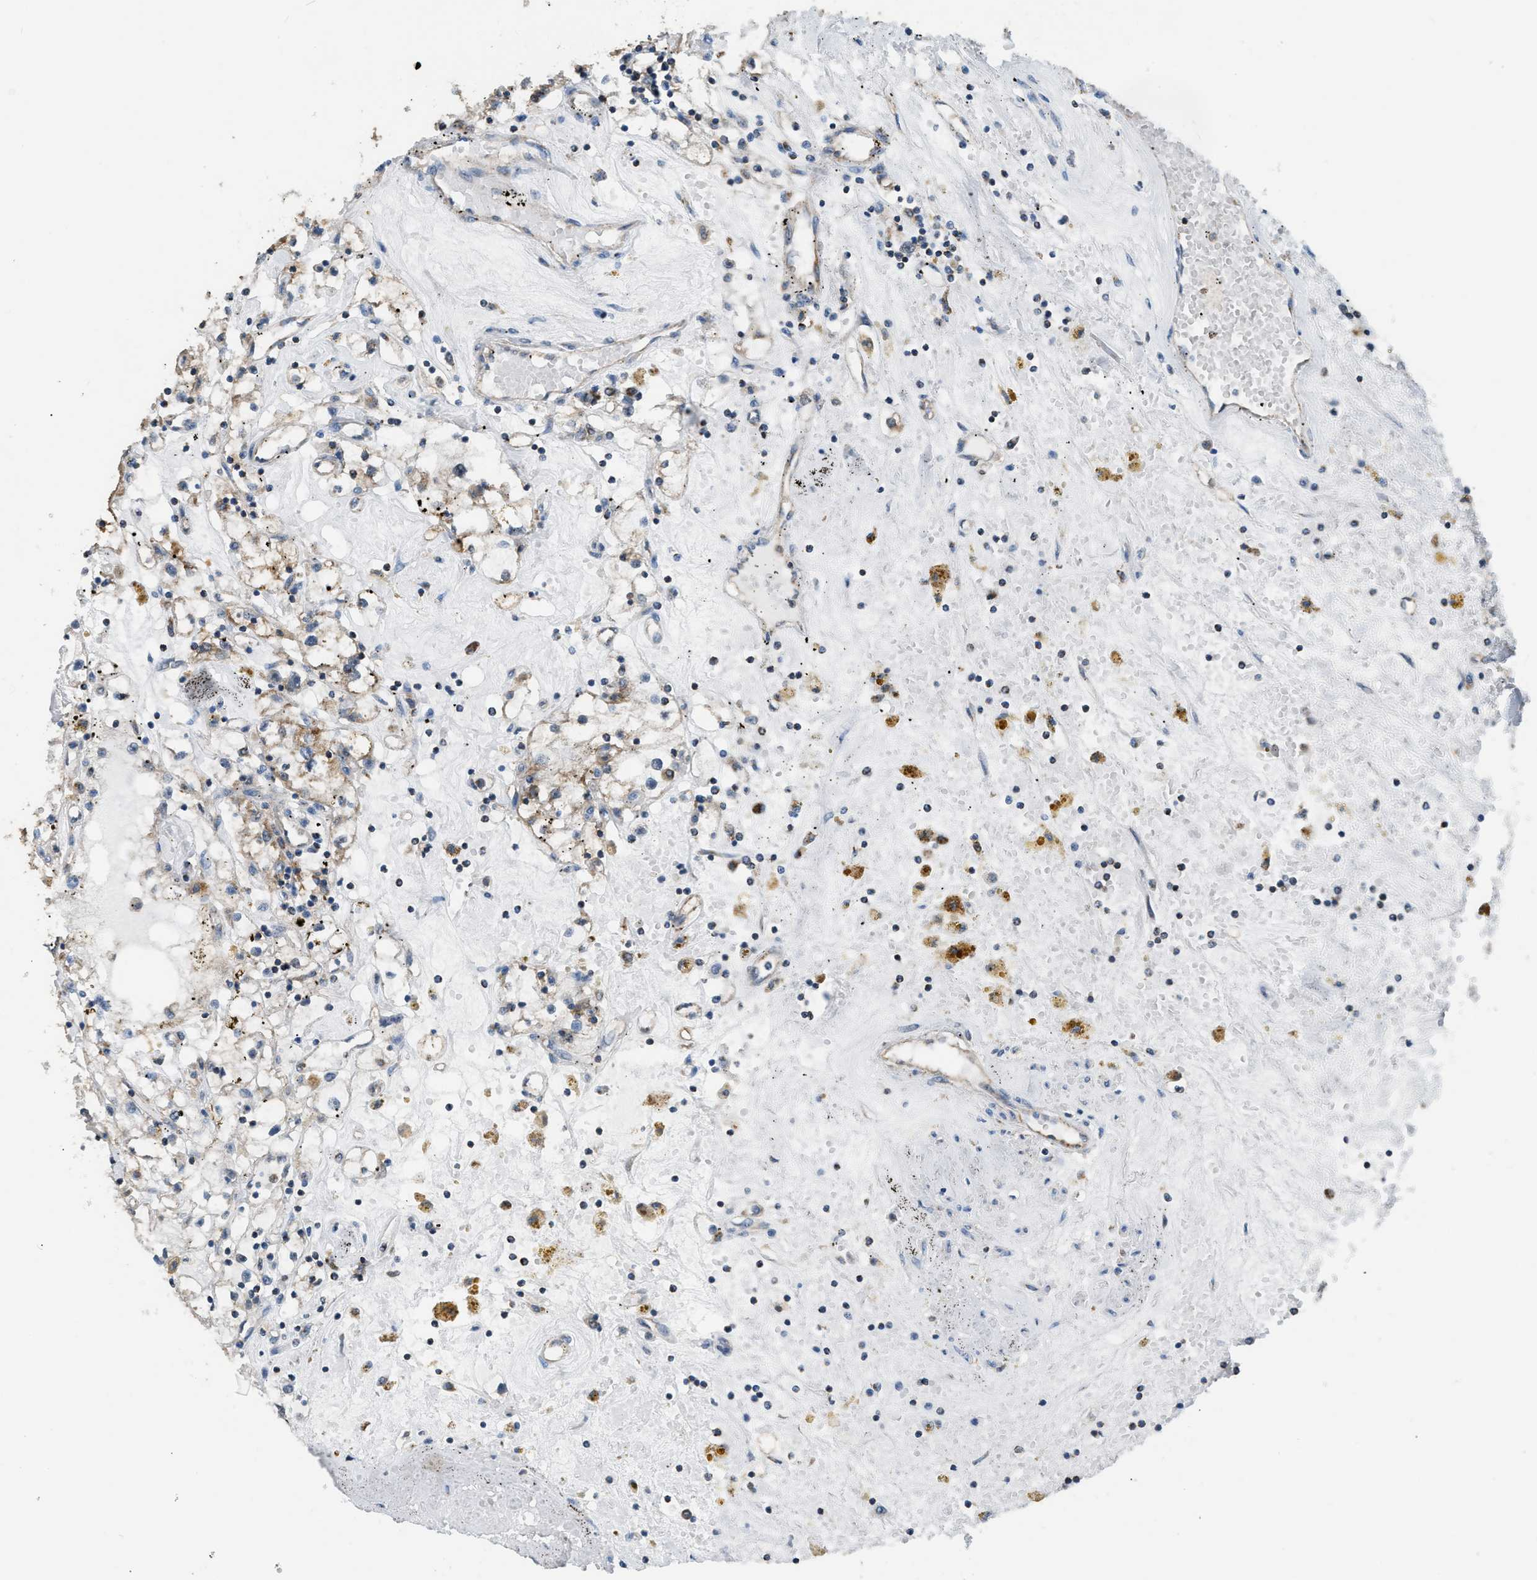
{"staining": {"intensity": "moderate", "quantity": "<25%", "location": "cytoplasmic/membranous"}, "tissue": "renal cancer", "cell_type": "Tumor cells", "image_type": "cancer", "snomed": [{"axis": "morphology", "description": "Adenocarcinoma, NOS"}, {"axis": "topography", "description": "Kidney"}], "caption": "High-power microscopy captured an IHC image of renal cancer (adenocarcinoma), revealing moderate cytoplasmic/membranous staining in approximately <25% of tumor cells.", "gene": "ETFB", "patient": {"sex": "male", "age": 56}}